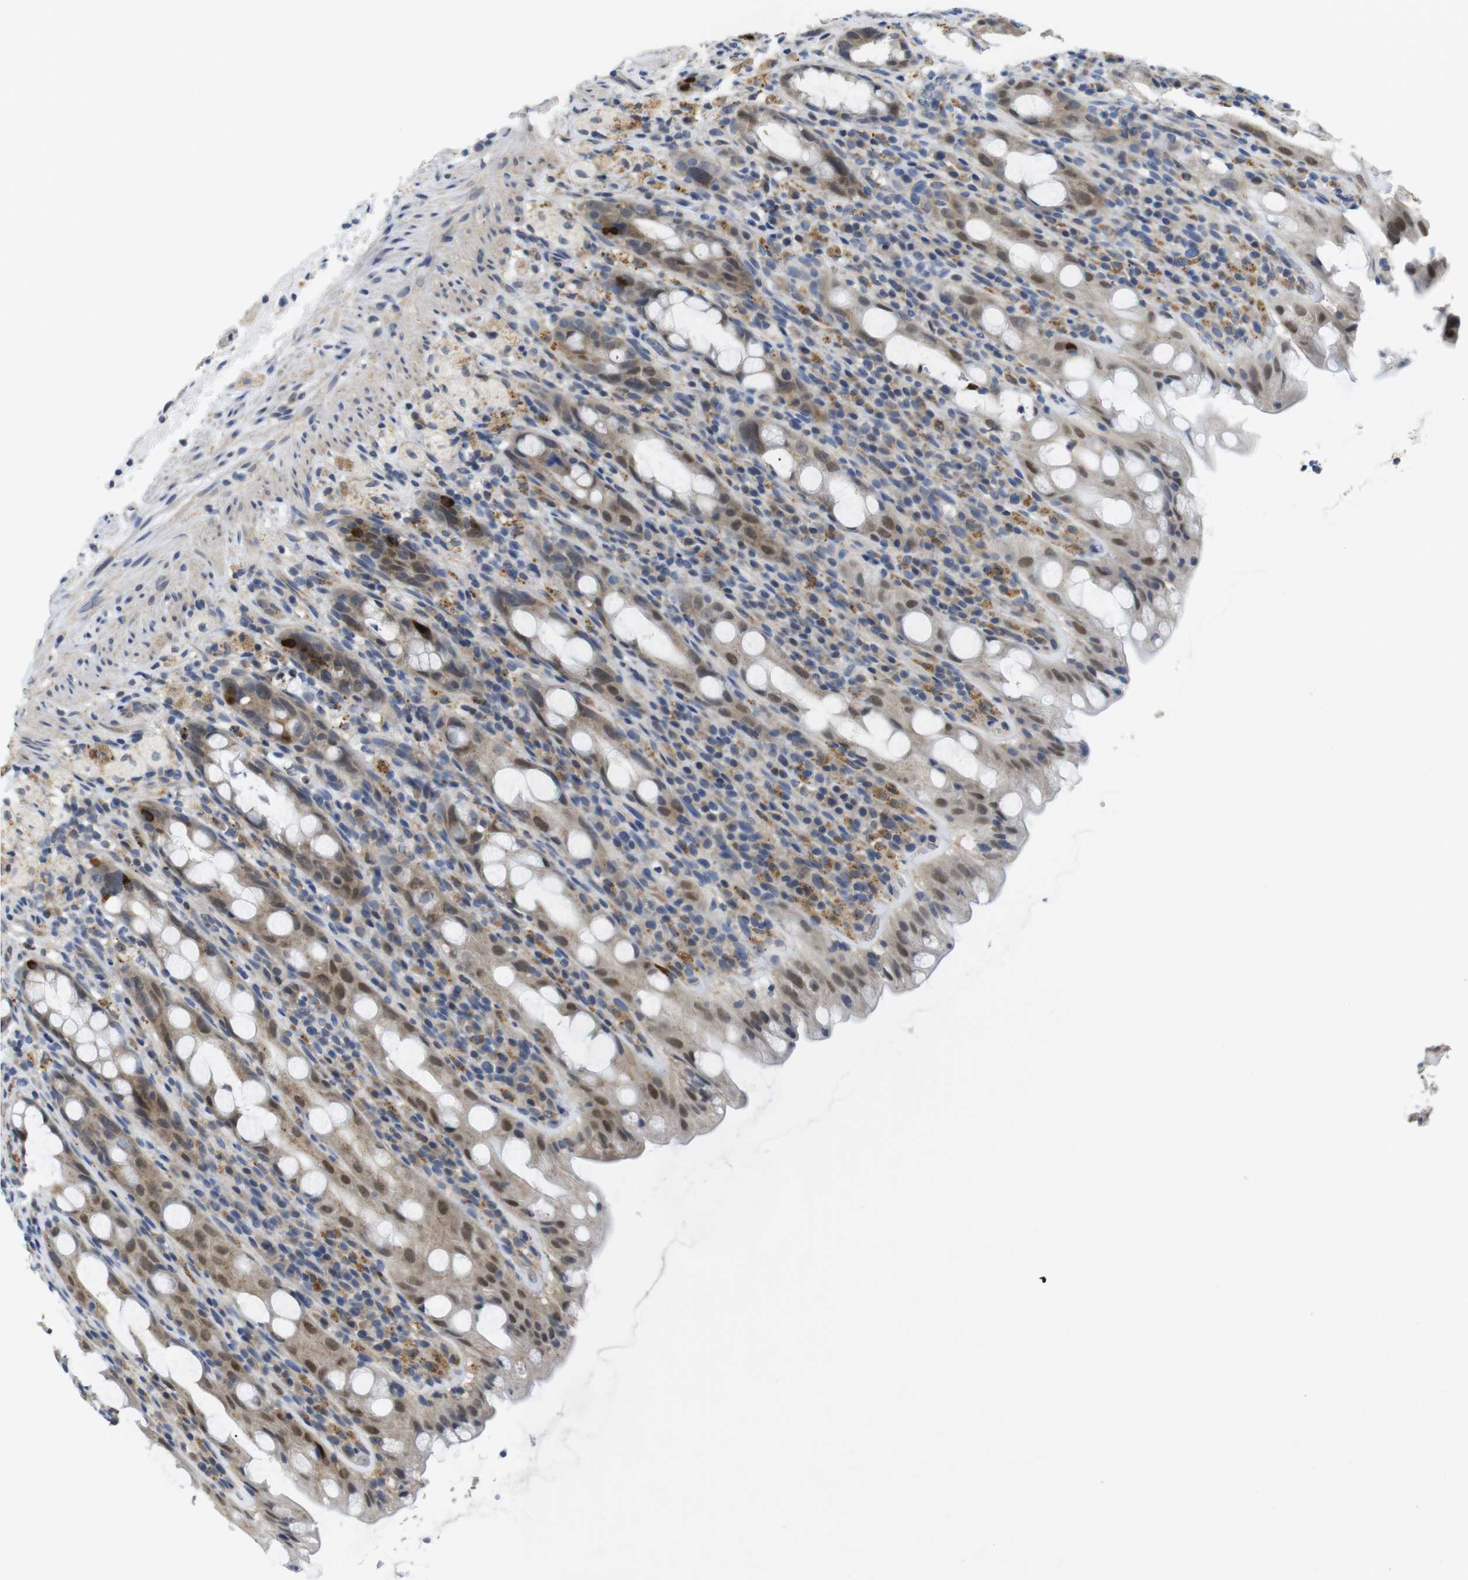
{"staining": {"intensity": "moderate", "quantity": "25%-75%", "location": "cytoplasmic/membranous,nuclear"}, "tissue": "rectum", "cell_type": "Glandular cells", "image_type": "normal", "snomed": [{"axis": "morphology", "description": "Normal tissue, NOS"}, {"axis": "topography", "description": "Rectum"}], "caption": "Immunohistochemistry micrograph of benign rectum stained for a protein (brown), which shows medium levels of moderate cytoplasmic/membranous,nuclear positivity in about 25%-75% of glandular cells.", "gene": "FNTA", "patient": {"sex": "male", "age": 44}}